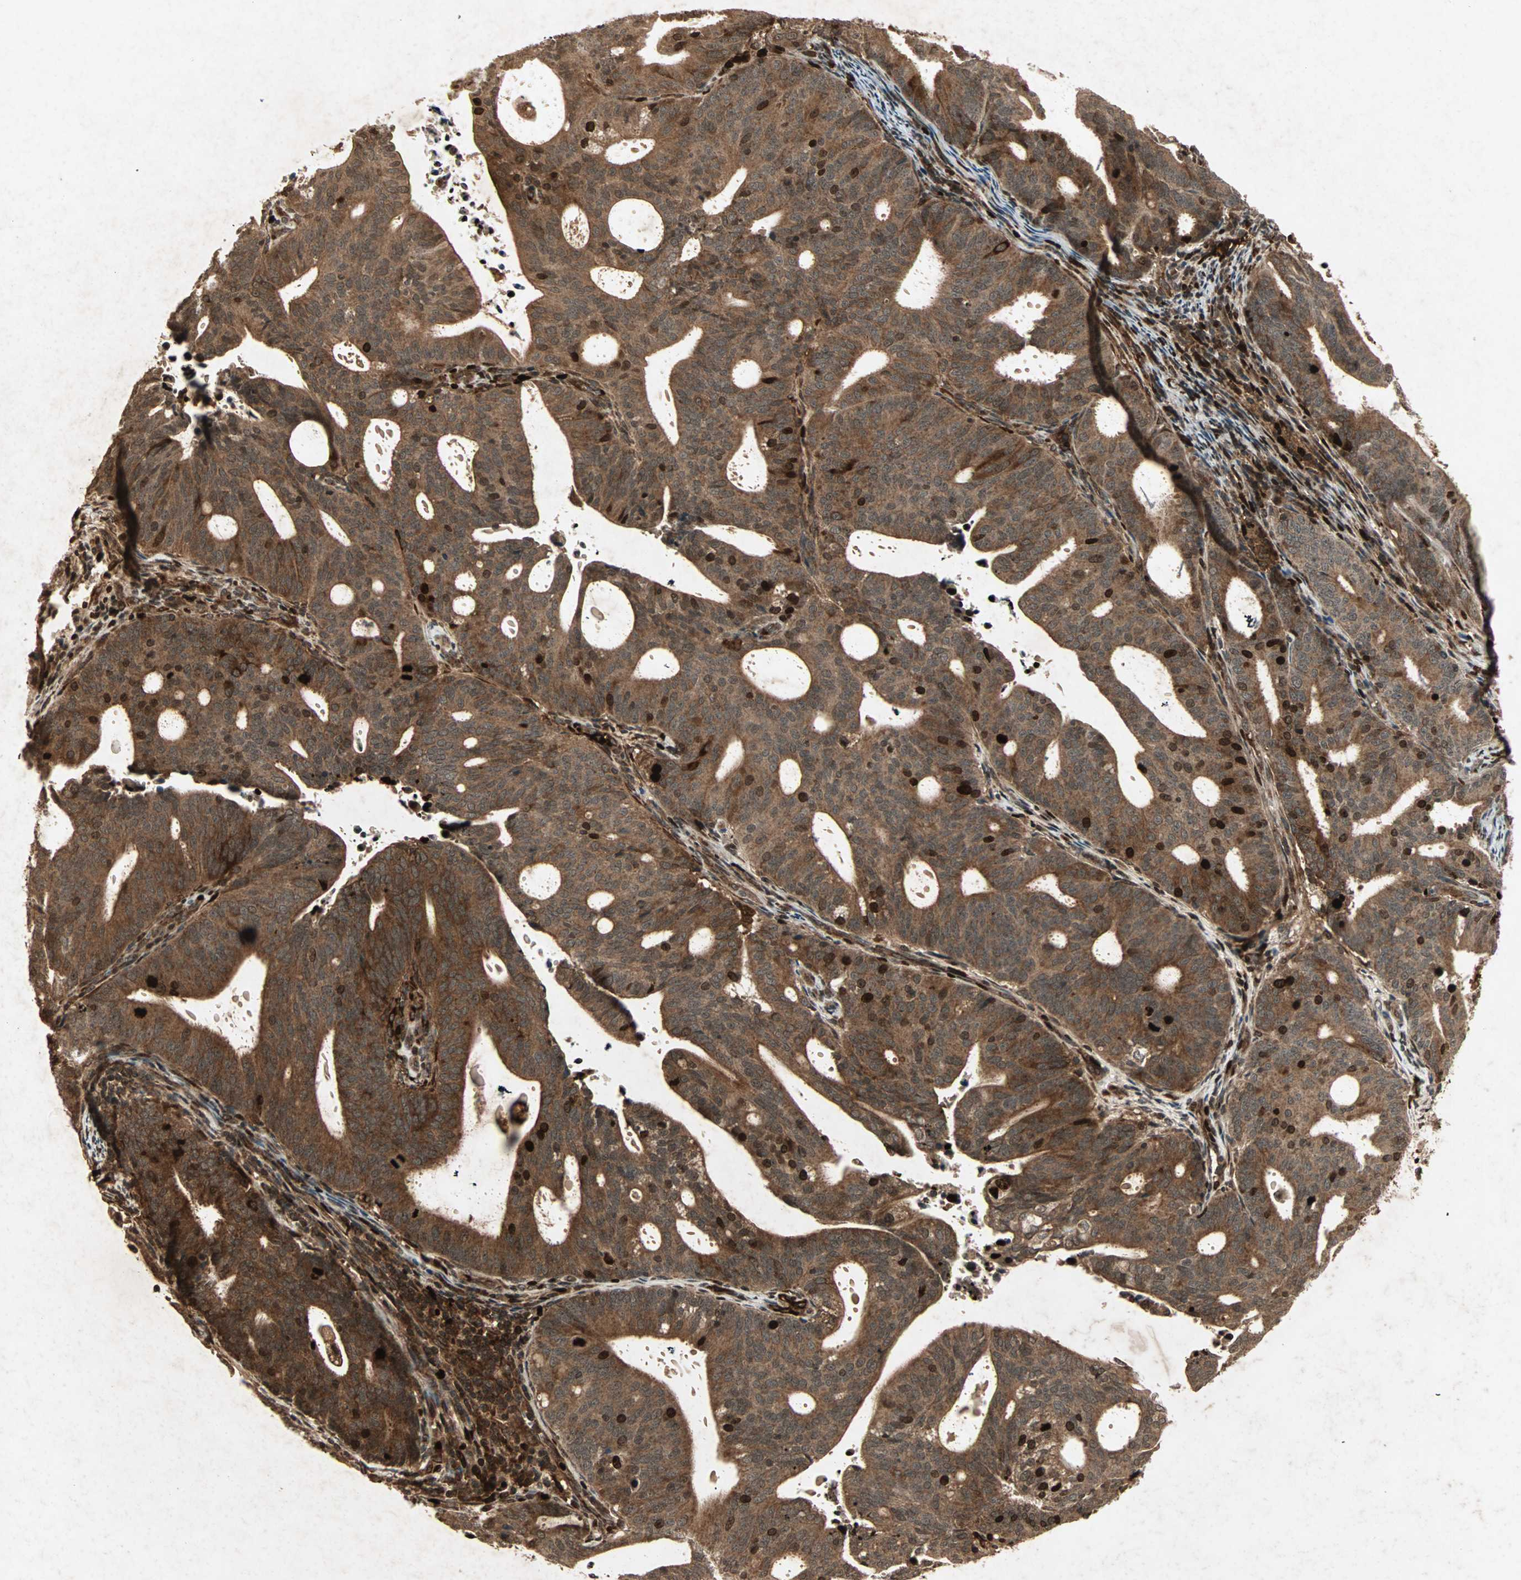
{"staining": {"intensity": "strong", "quantity": ">75%", "location": "cytoplasmic/membranous"}, "tissue": "endometrial cancer", "cell_type": "Tumor cells", "image_type": "cancer", "snomed": [{"axis": "morphology", "description": "Adenocarcinoma, NOS"}, {"axis": "topography", "description": "Uterus"}], "caption": "Approximately >75% of tumor cells in human adenocarcinoma (endometrial) exhibit strong cytoplasmic/membranous protein staining as visualized by brown immunohistochemical staining.", "gene": "RFFL", "patient": {"sex": "female", "age": 83}}